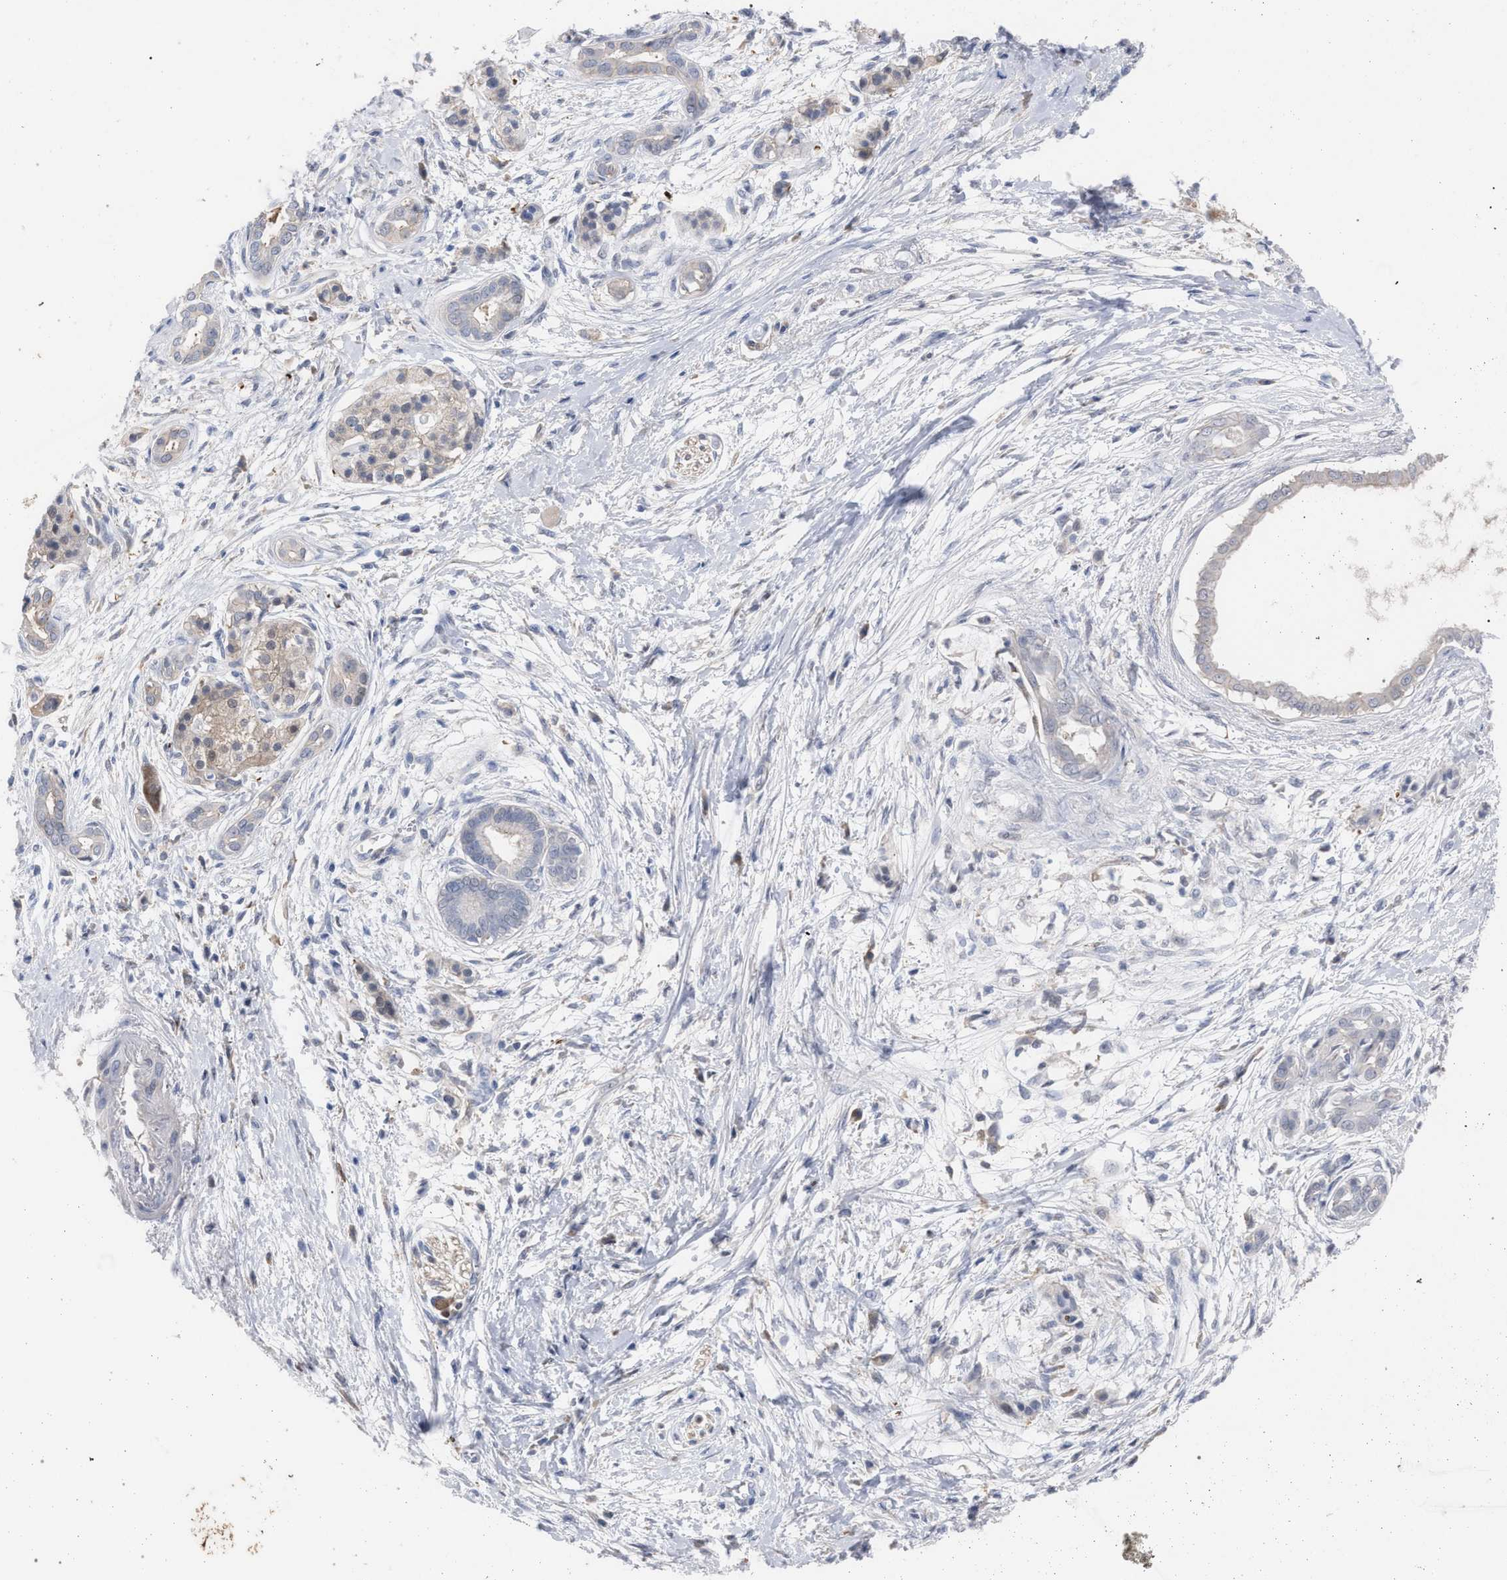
{"staining": {"intensity": "negative", "quantity": "none", "location": "none"}, "tissue": "pancreatic cancer", "cell_type": "Tumor cells", "image_type": "cancer", "snomed": [{"axis": "morphology", "description": "Adenocarcinoma, NOS"}, {"axis": "topography", "description": "Pancreas"}], "caption": "An IHC micrograph of pancreatic adenocarcinoma is shown. There is no staining in tumor cells of pancreatic adenocarcinoma.", "gene": "FHOD3", "patient": {"sex": "male", "age": 59}}